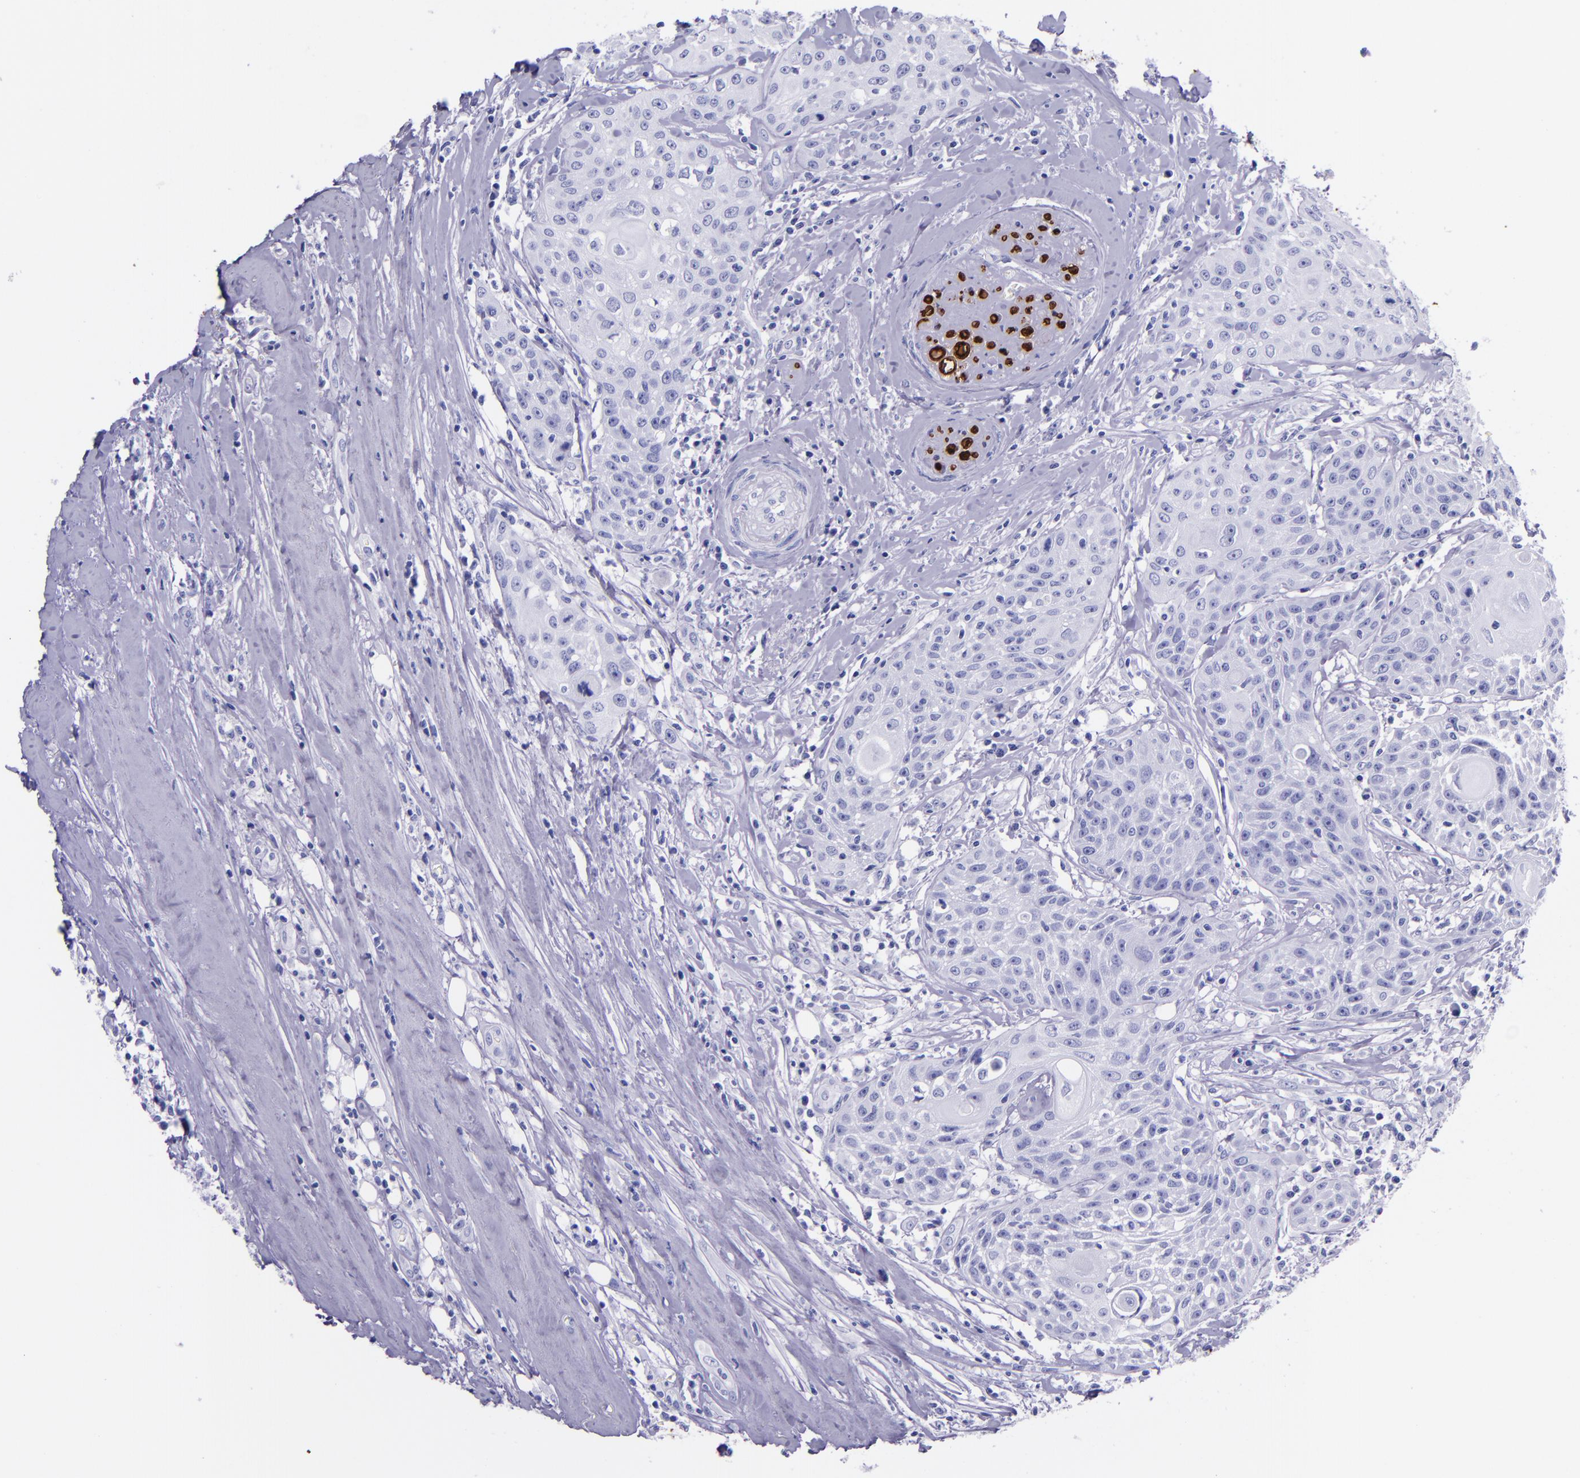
{"staining": {"intensity": "negative", "quantity": "none", "location": "none"}, "tissue": "head and neck cancer", "cell_type": "Tumor cells", "image_type": "cancer", "snomed": [{"axis": "morphology", "description": "Squamous cell carcinoma, NOS"}, {"axis": "topography", "description": "Oral tissue"}, {"axis": "topography", "description": "Head-Neck"}], "caption": "DAB immunohistochemical staining of human head and neck cancer reveals no significant positivity in tumor cells. (Immunohistochemistry, brightfield microscopy, high magnification).", "gene": "MBP", "patient": {"sex": "female", "age": 82}}